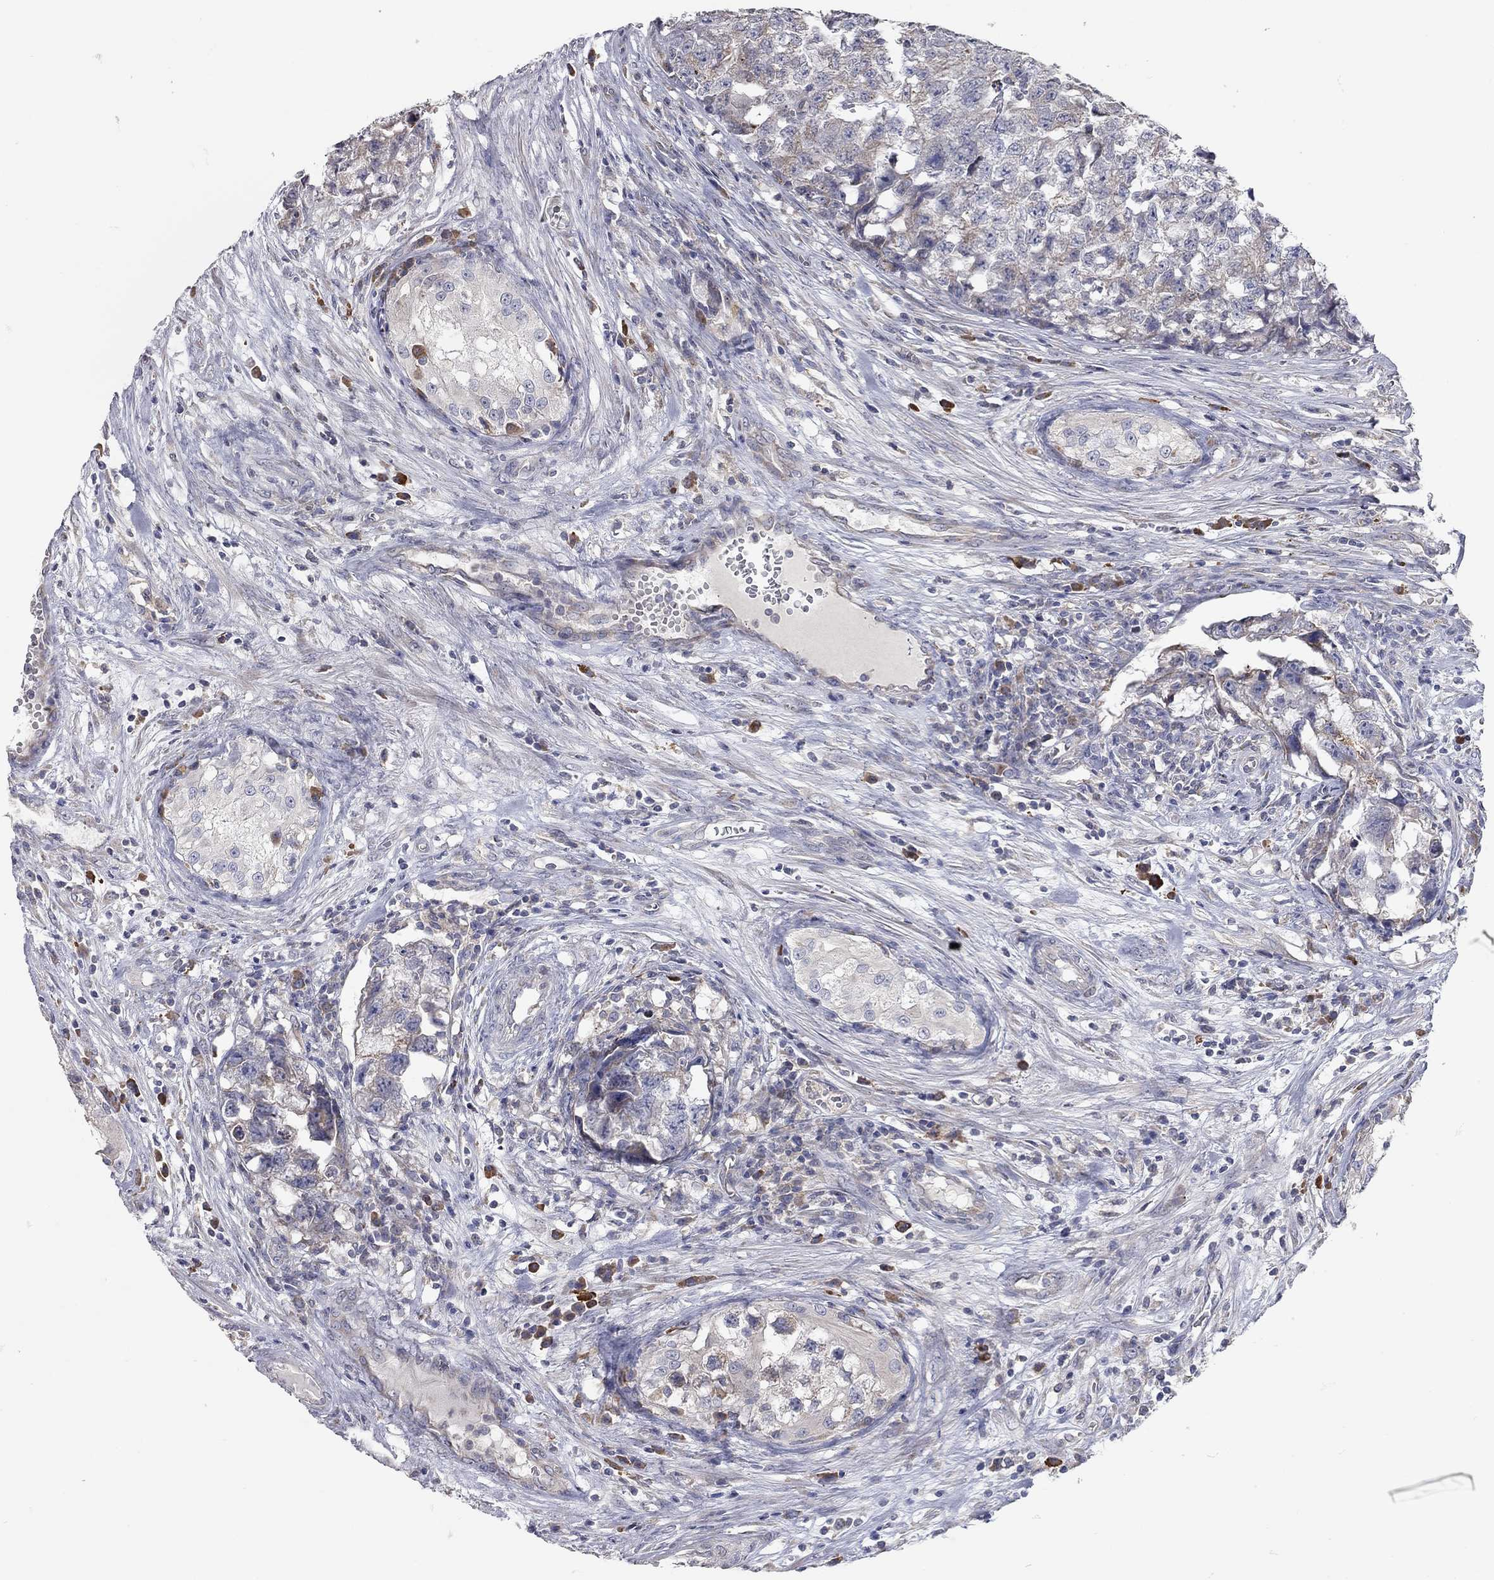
{"staining": {"intensity": "negative", "quantity": "none", "location": "none"}, "tissue": "testis cancer", "cell_type": "Tumor cells", "image_type": "cancer", "snomed": [{"axis": "morphology", "description": "Seminoma, NOS"}, {"axis": "morphology", "description": "Carcinoma, Embryonal, NOS"}, {"axis": "topography", "description": "Testis"}], "caption": "Protein analysis of testis cancer (seminoma) exhibits no significant expression in tumor cells.", "gene": "XAGE2", "patient": {"sex": "male", "age": 22}}